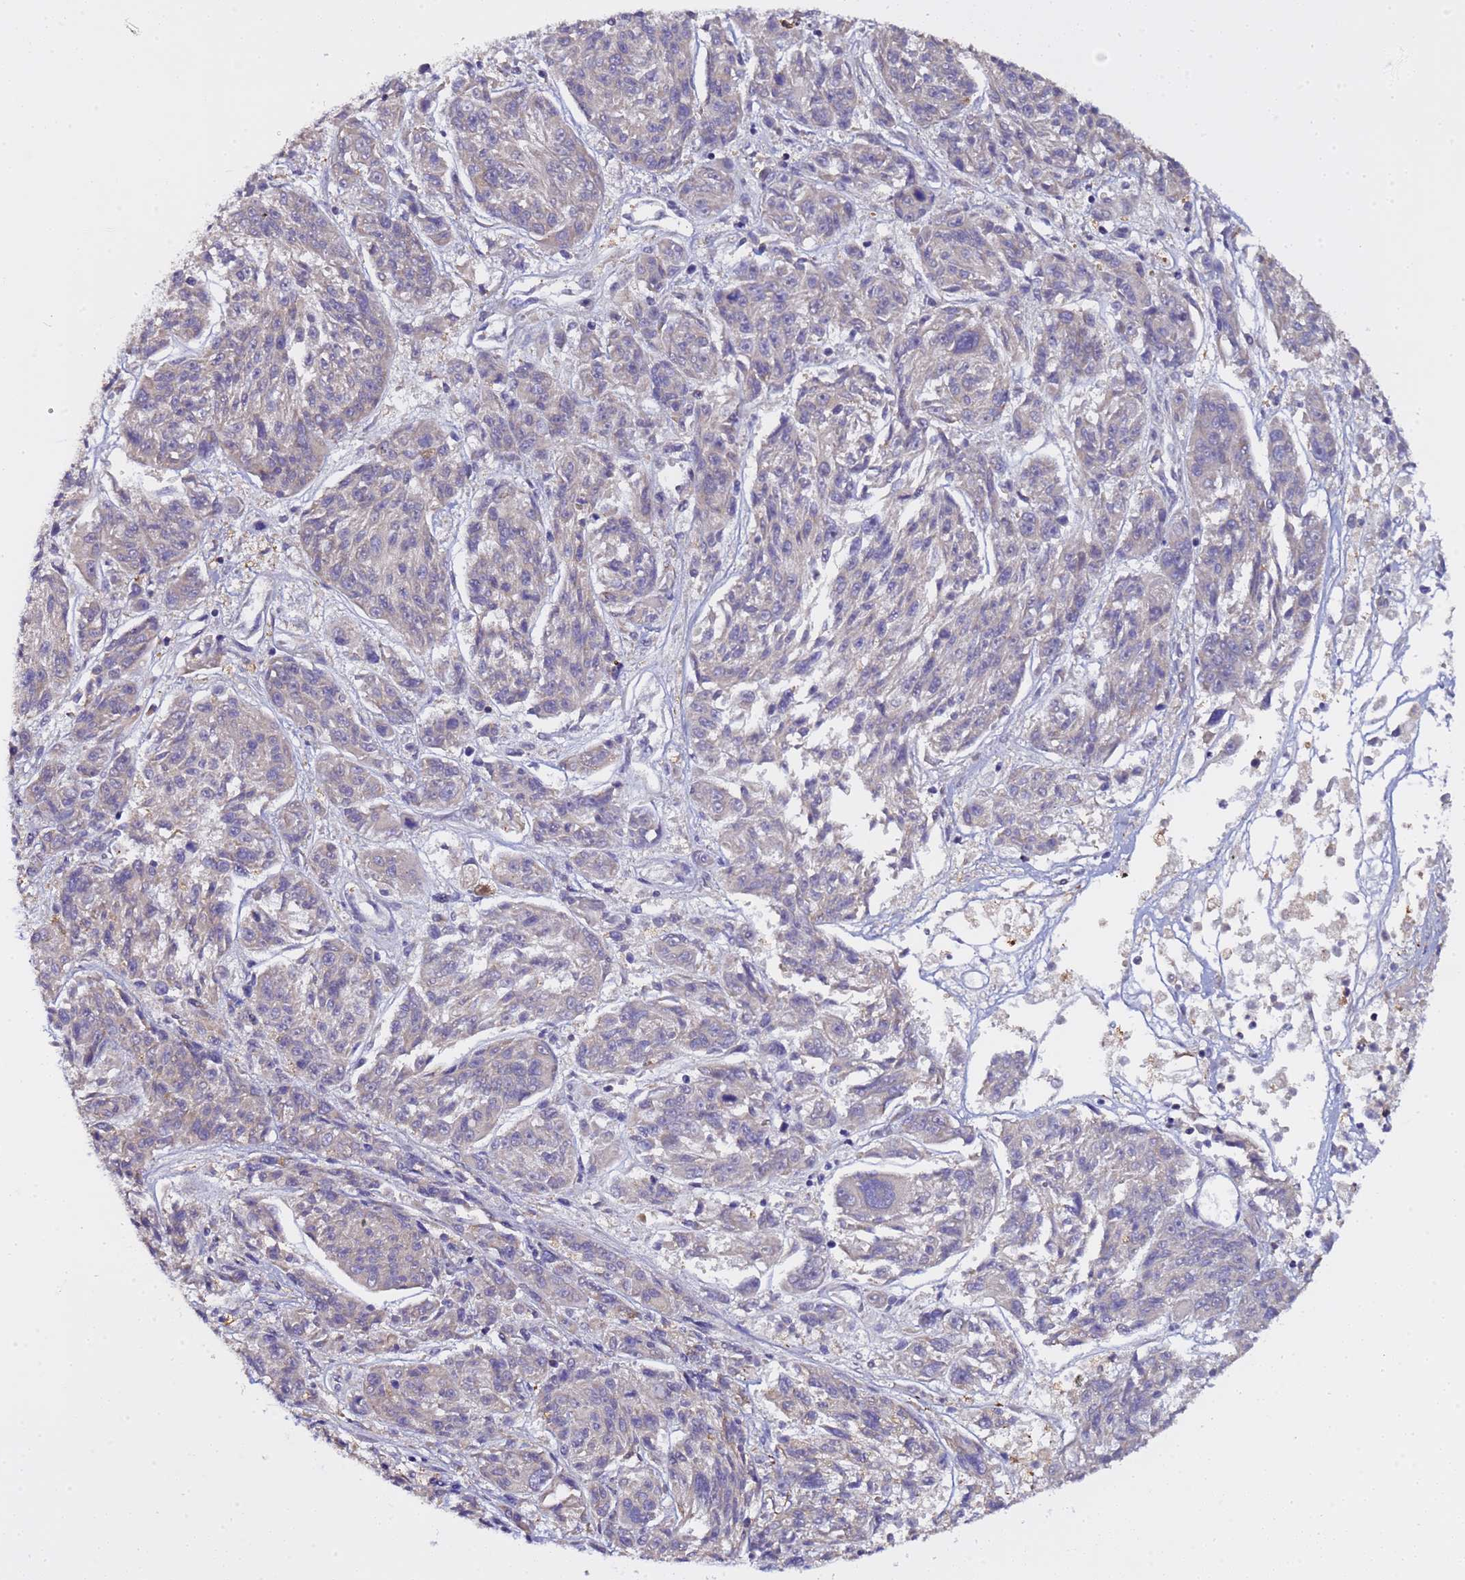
{"staining": {"intensity": "negative", "quantity": "none", "location": "none"}, "tissue": "melanoma", "cell_type": "Tumor cells", "image_type": "cancer", "snomed": [{"axis": "morphology", "description": "Malignant melanoma, NOS"}, {"axis": "topography", "description": "Skin"}], "caption": "Tumor cells show no significant protein staining in malignant melanoma.", "gene": "ELMOD2", "patient": {"sex": "male", "age": 53}}